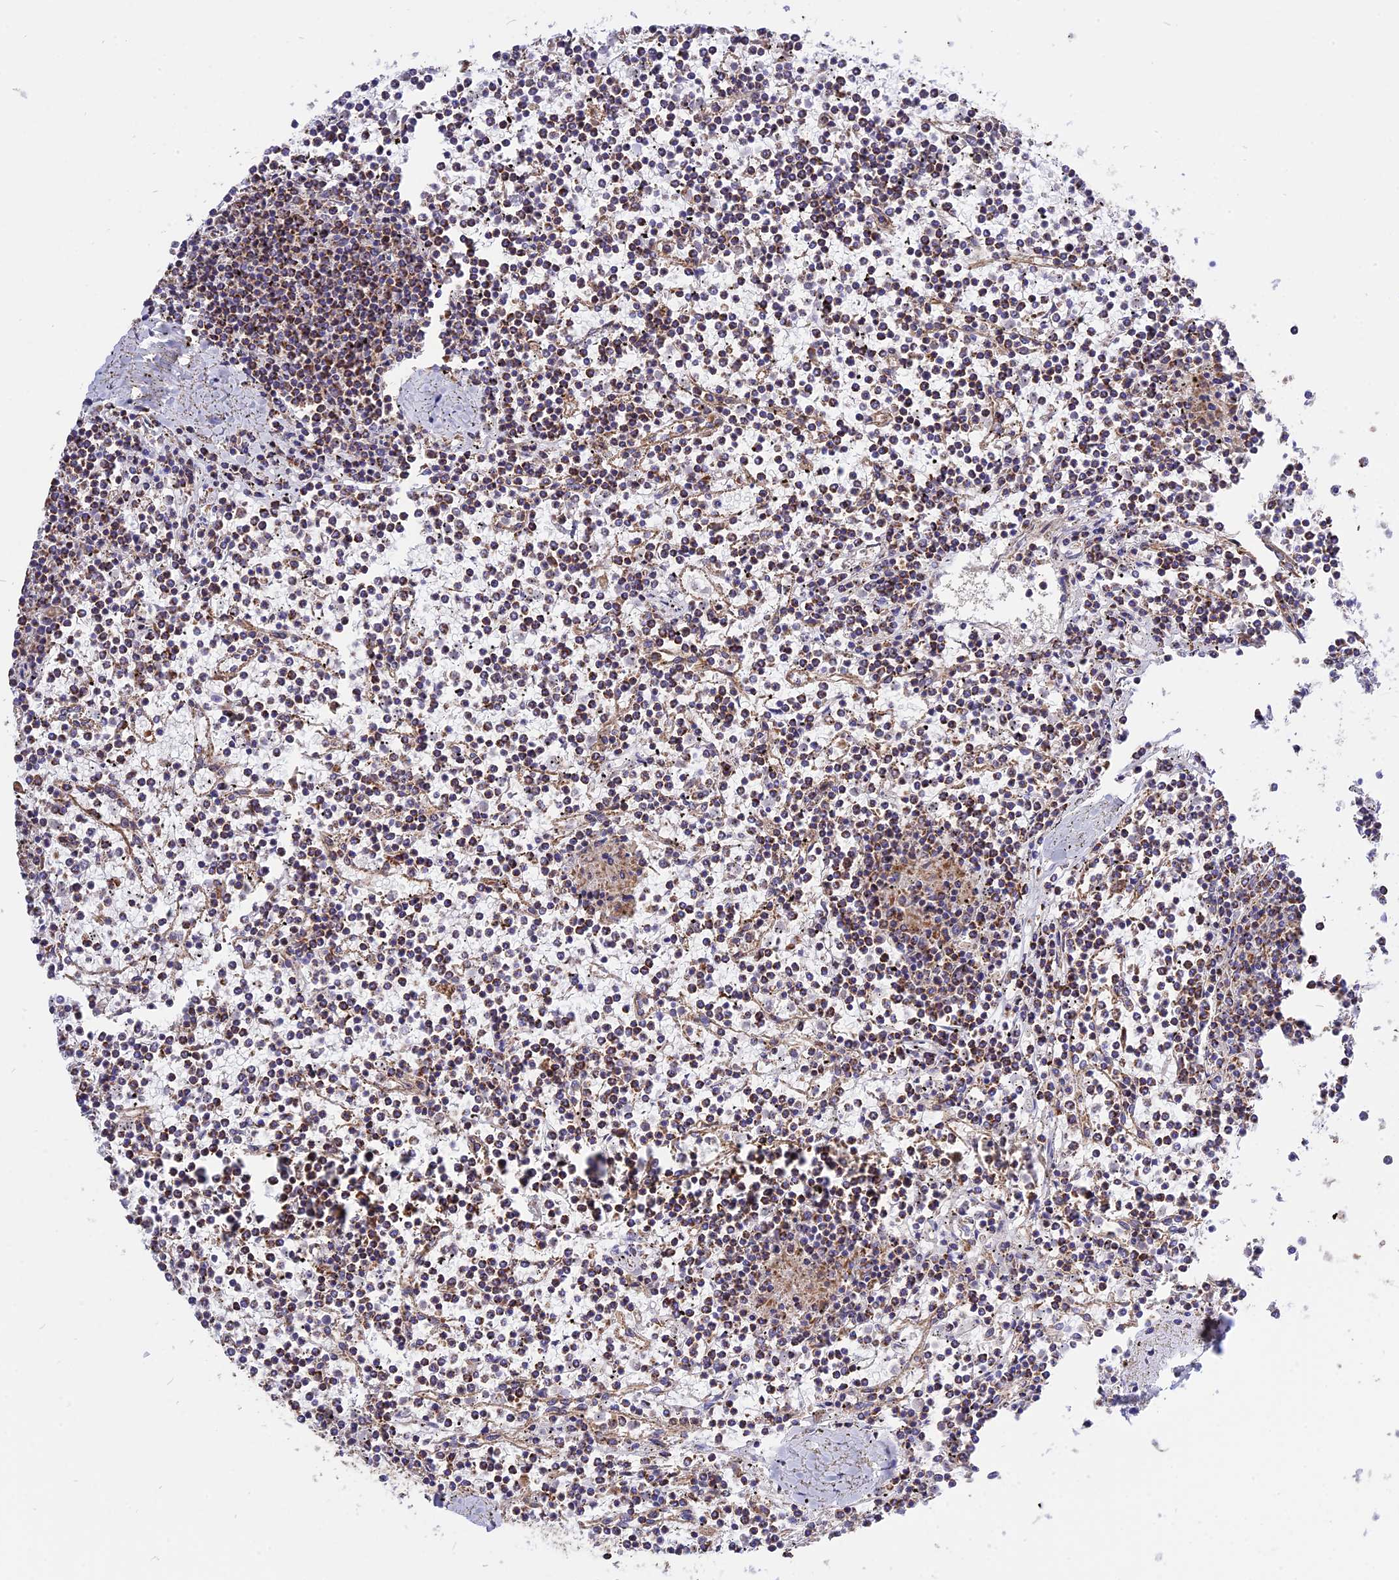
{"staining": {"intensity": "strong", "quantity": "<25%", "location": "cytoplasmic/membranous"}, "tissue": "lymphoma", "cell_type": "Tumor cells", "image_type": "cancer", "snomed": [{"axis": "morphology", "description": "Malignant lymphoma, non-Hodgkin's type, Low grade"}, {"axis": "topography", "description": "Spleen"}], "caption": "Protein expression by immunohistochemistry (IHC) displays strong cytoplasmic/membranous staining in about <25% of tumor cells in malignant lymphoma, non-Hodgkin's type (low-grade).", "gene": "TTC4", "patient": {"sex": "female", "age": 19}}